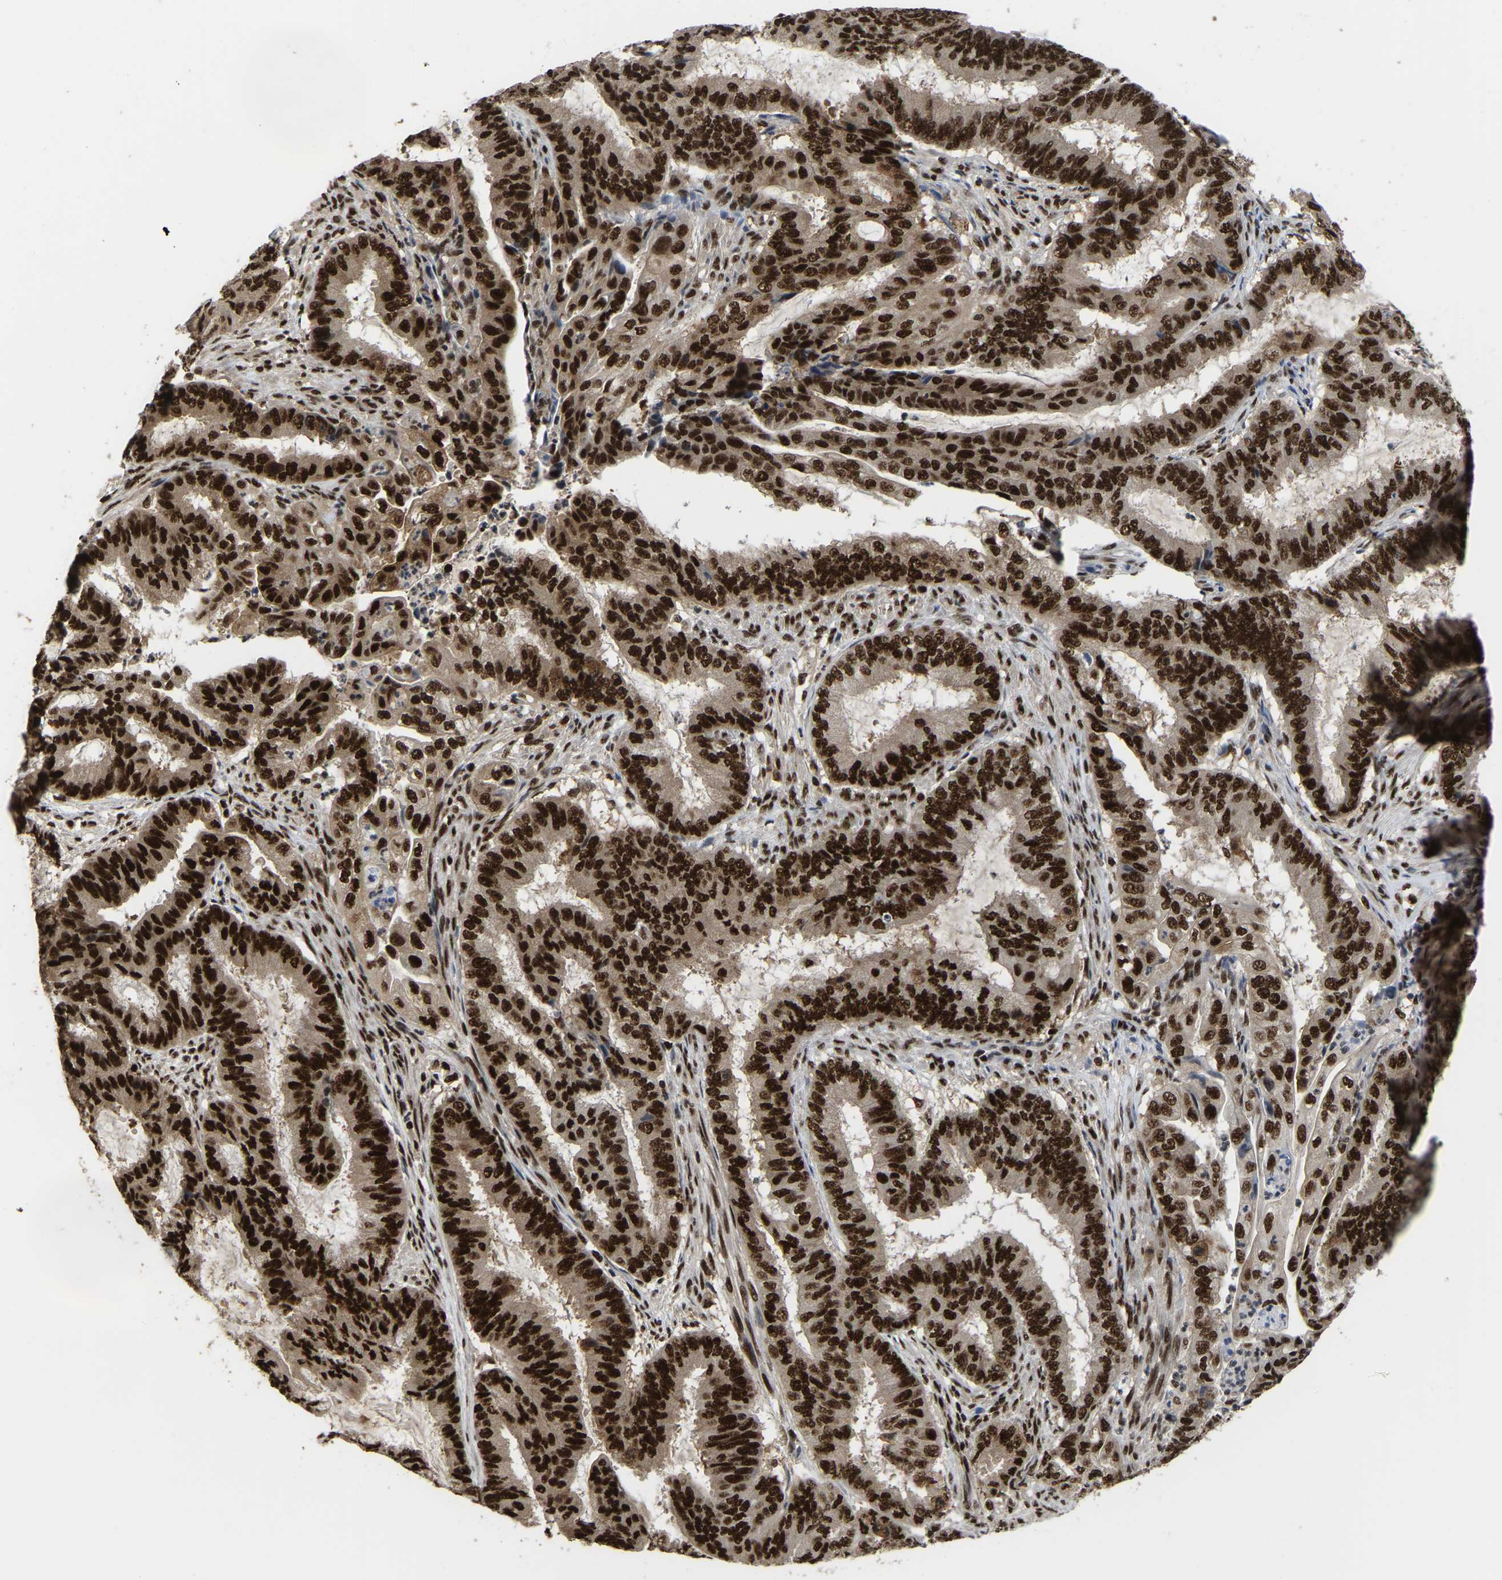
{"staining": {"intensity": "strong", "quantity": ">75%", "location": "nuclear"}, "tissue": "endometrial cancer", "cell_type": "Tumor cells", "image_type": "cancer", "snomed": [{"axis": "morphology", "description": "Adenocarcinoma, NOS"}, {"axis": "topography", "description": "Endometrium"}], "caption": "This photomicrograph exhibits immunohistochemistry (IHC) staining of endometrial adenocarcinoma, with high strong nuclear positivity in about >75% of tumor cells.", "gene": "TBL1XR1", "patient": {"sex": "female", "age": 51}}